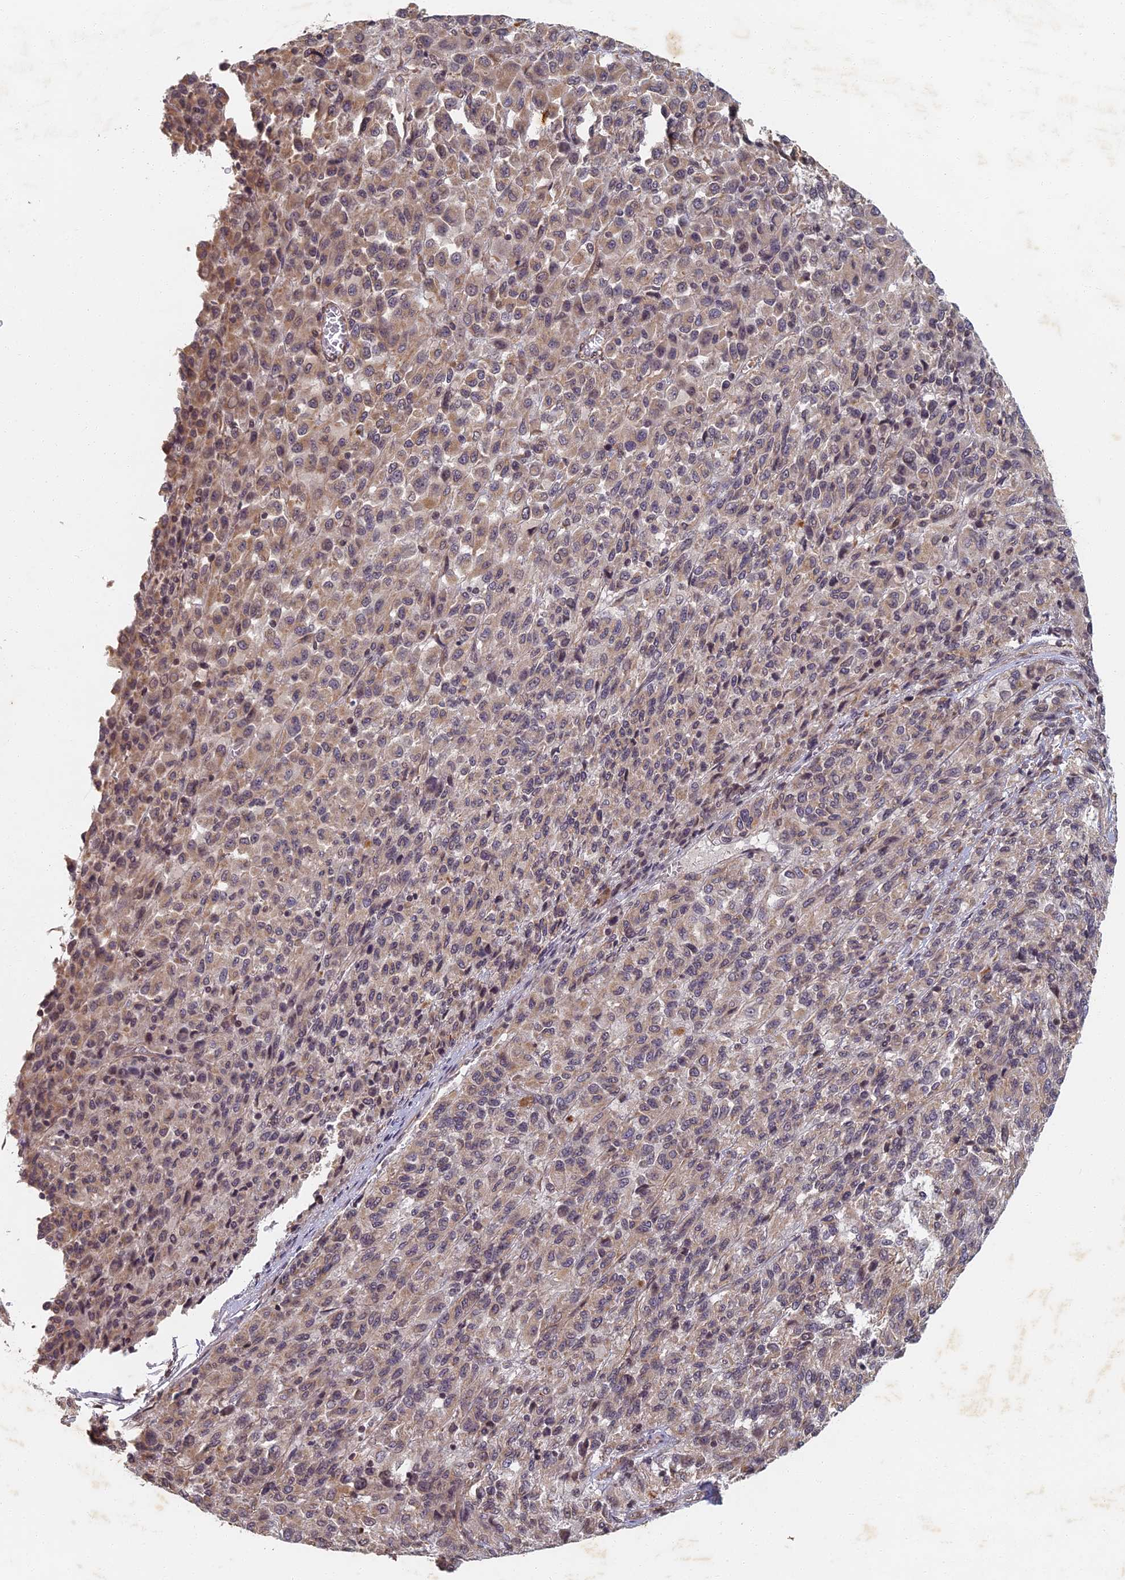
{"staining": {"intensity": "weak", "quantity": "25%-75%", "location": "cytoplasmic/membranous"}, "tissue": "melanoma", "cell_type": "Tumor cells", "image_type": "cancer", "snomed": [{"axis": "morphology", "description": "Malignant melanoma, Metastatic site"}, {"axis": "topography", "description": "Lung"}], "caption": "Tumor cells demonstrate low levels of weak cytoplasmic/membranous expression in about 25%-75% of cells in malignant melanoma (metastatic site).", "gene": "ABCB10", "patient": {"sex": "male", "age": 64}}